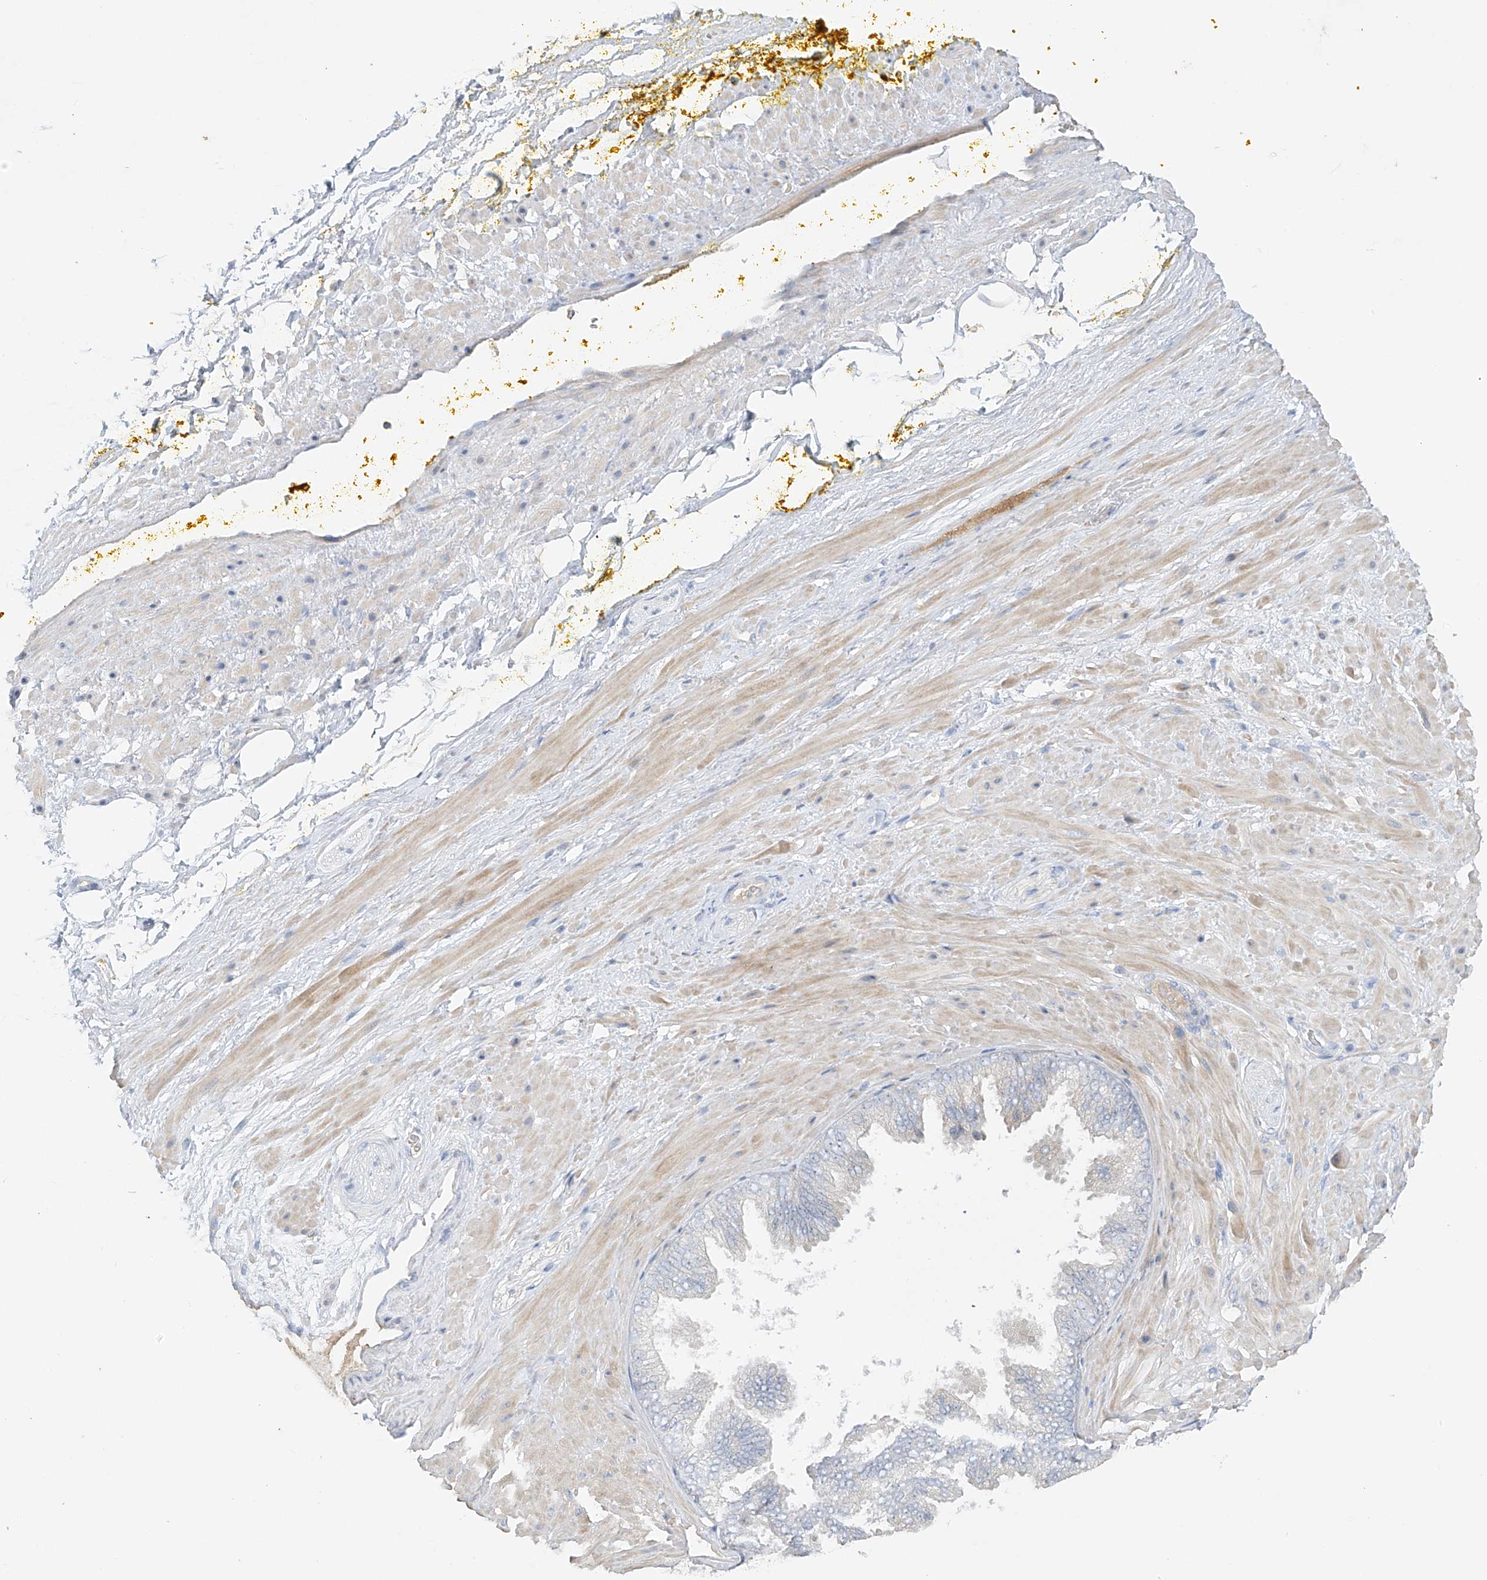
{"staining": {"intensity": "negative", "quantity": "none", "location": "none"}, "tissue": "adipose tissue", "cell_type": "Adipocytes", "image_type": "normal", "snomed": [{"axis": "morphology", "description": "Normal tissue, NOS"}, {"axis": "morphology", "description": "Adenocarcinoma, Low grade"}, {"axis": "topography", "description": "Prostate"}, {"axis": "topography", "description": "Peripheral nerve tissue"}], "caption": "IHC photomicrograph of unremarkable adipose tissue: adipose tissue stained with DAB displays no significant protein expression in adipocytes.", "gene": "PRSS12", "patient": {"sex": "male", "age": 63}}